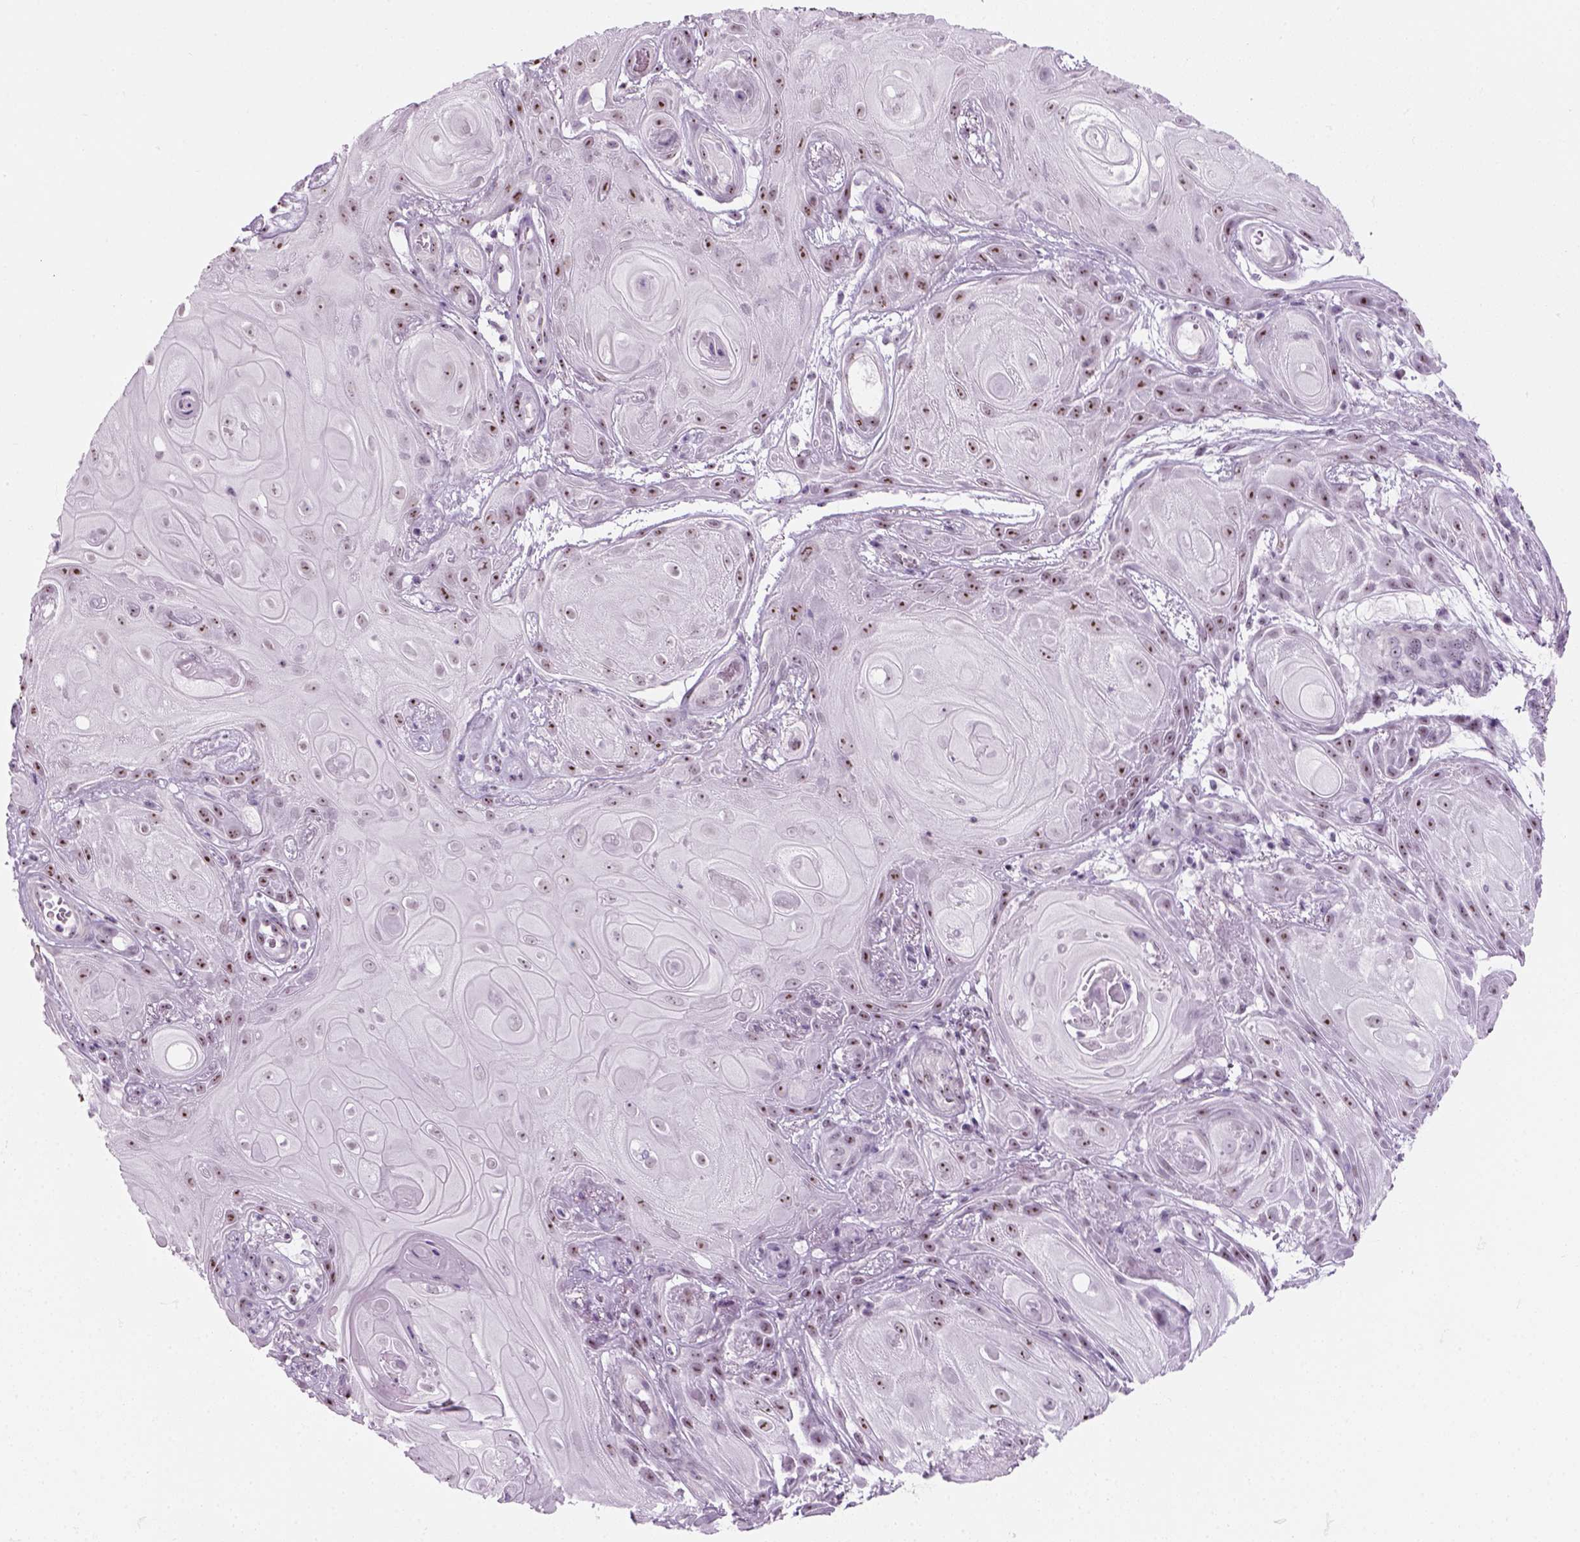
{"staining": {"intensity": "moderate", "quantity": ">75%", "location": "nuclear"}, "tissue": "skin cancer", "cell_type": "Tumor cells", "image_type": "cancer", "snomed": [{"axis": "morphology", "description": "Squamous cell carcinoma, NOS"}, {"axis": "topography", "description": "Skin"}], "caption": "About >75% of tumor cells in skin cancer display moderate nuclear protein expression as visualized by brown immunohistochemical staining.", "gene": "ZNF865", "patient": {"sex": "male", "age": 62}}